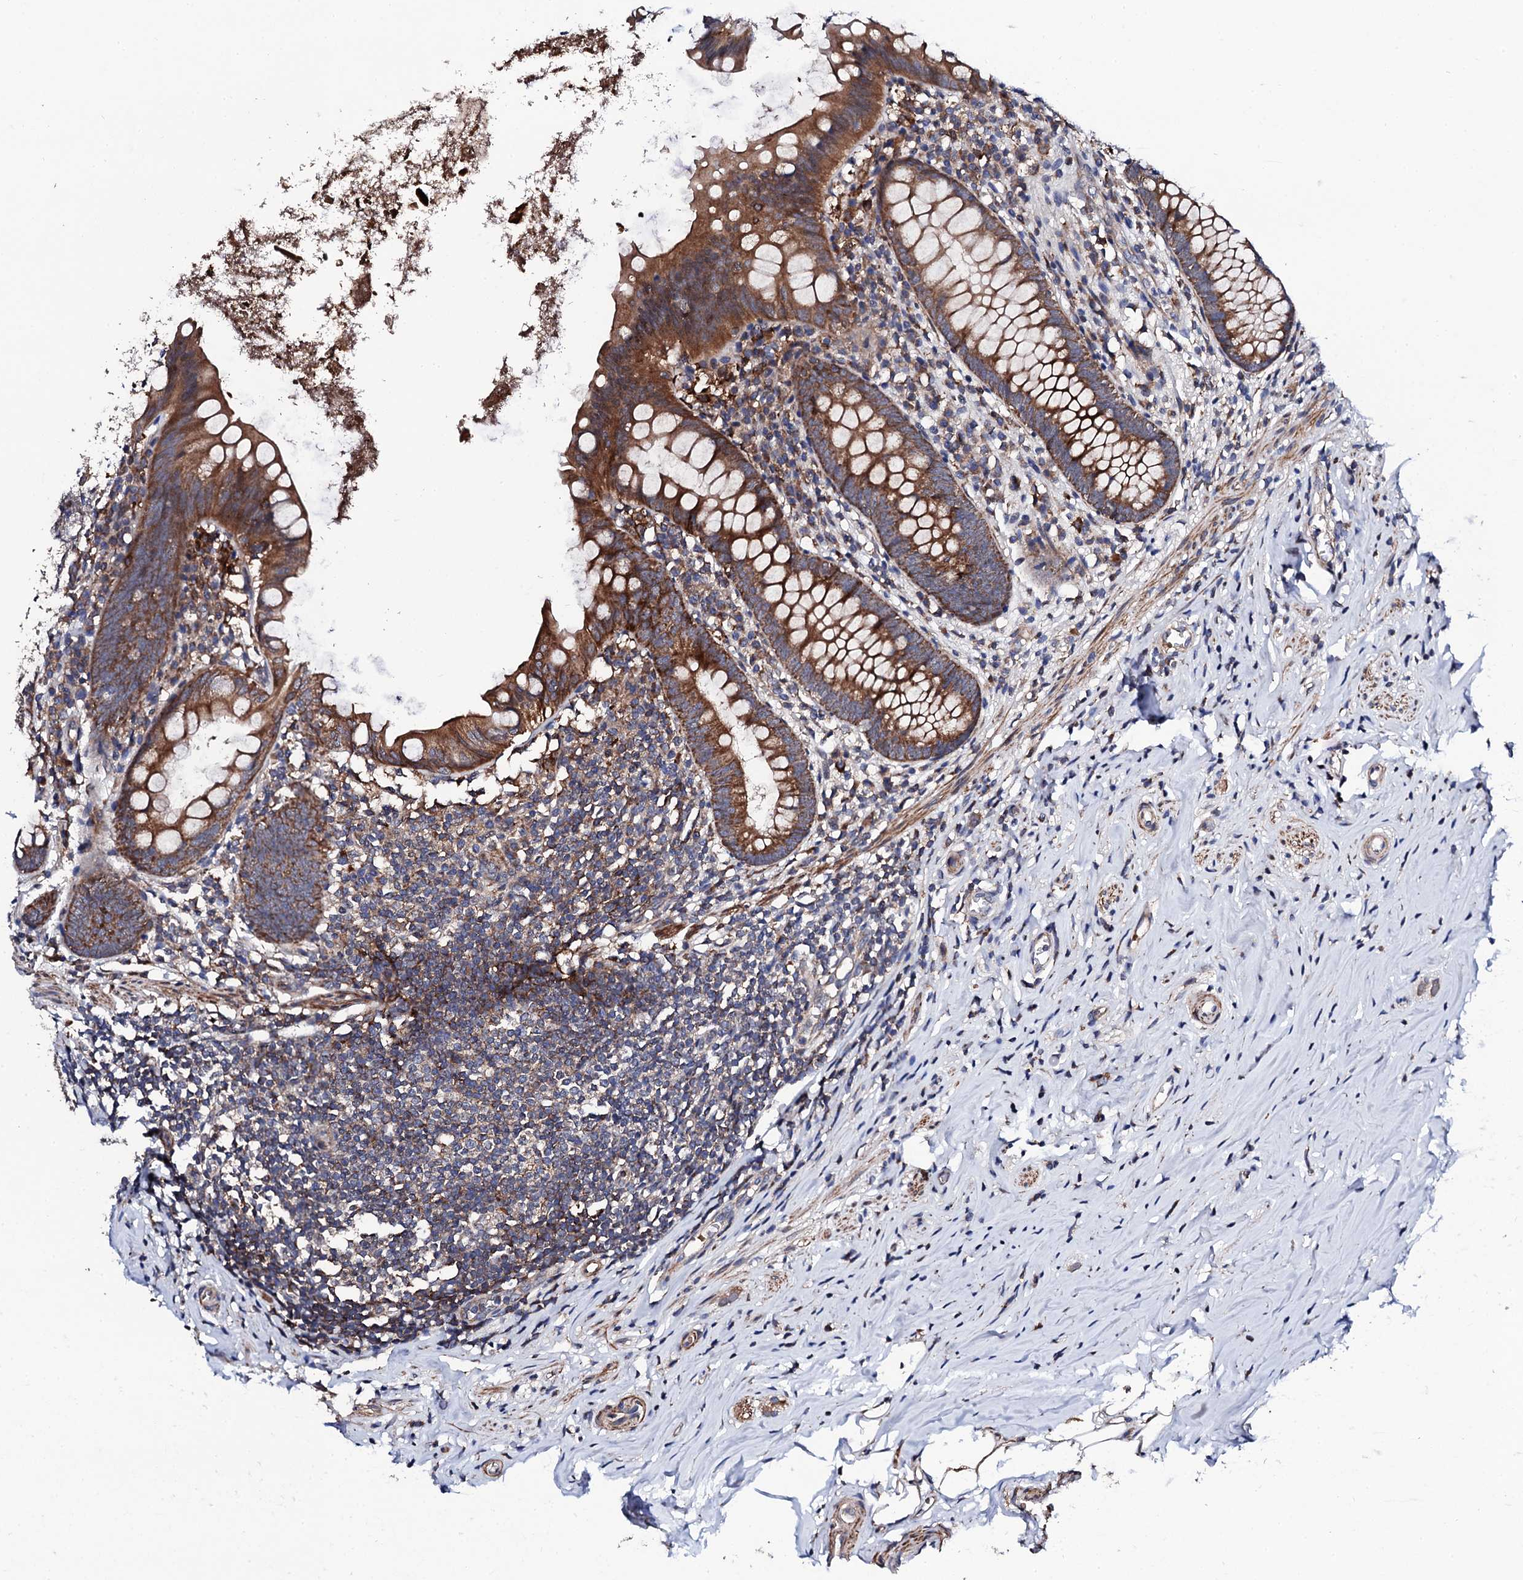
{"staining": {"intensity": "moderate", "quantity": ">75%", "location": "cytoplasmic/membranous"}, "tissue": "appendix", "cell_type": "Glandular cells", "image_type": "normal", "snomed": [{"axis": "morphology", "description": "Normal tissue, NOS"}, {"axis": "topography", "description": "Appendix"}], "caption": "Immunohistochemistry of unremarkable appendix displays medium levels of moderate cytoplasmic/membranous expression in approximately >75% of glandular cells.", "gene": "COG4", "patient": {"sex": "female", "age": 51}}